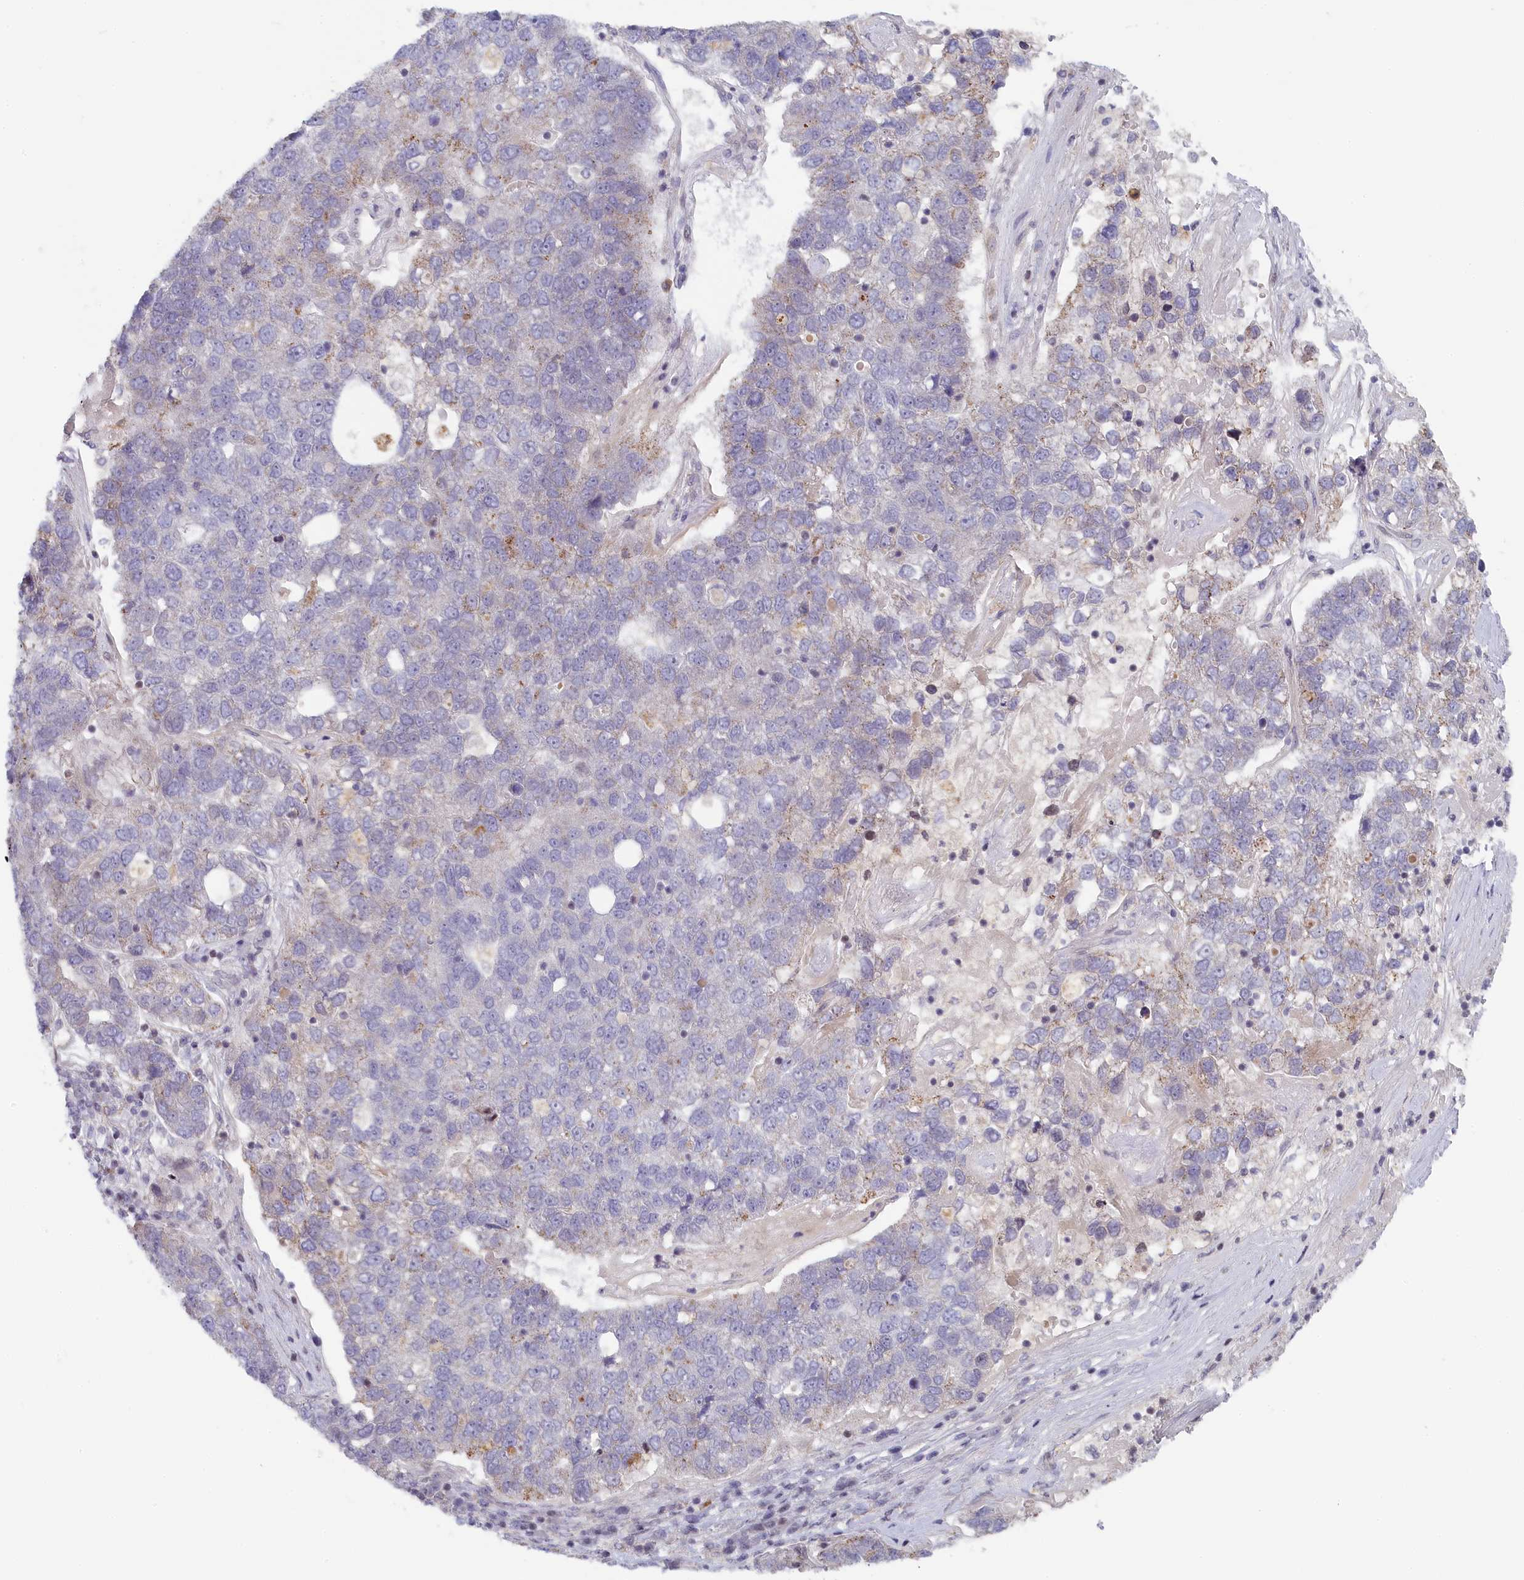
{"staining": {"intensity": "moderate", "quantity": "<25%", "location": "cytoplasmic/membranous"}, "tissue": "pancreatic cancer", "cell_type": "Tumor cells", "image_type": "cancer", "snomed": [{"axis": "morphology", "description": "Adenocarcinoma, NOS"}, {"axis": "topography", "description": "Pancreas"}], "caption": "The histopathology image reveals a brown stain indicating the presence of a protein in the cytoplasmic/membranous of tumor cells in pancreatic cancer (adenocarcinoma).", "gene": "INTS4", "patient": {"sex": "female", "age": 61}}